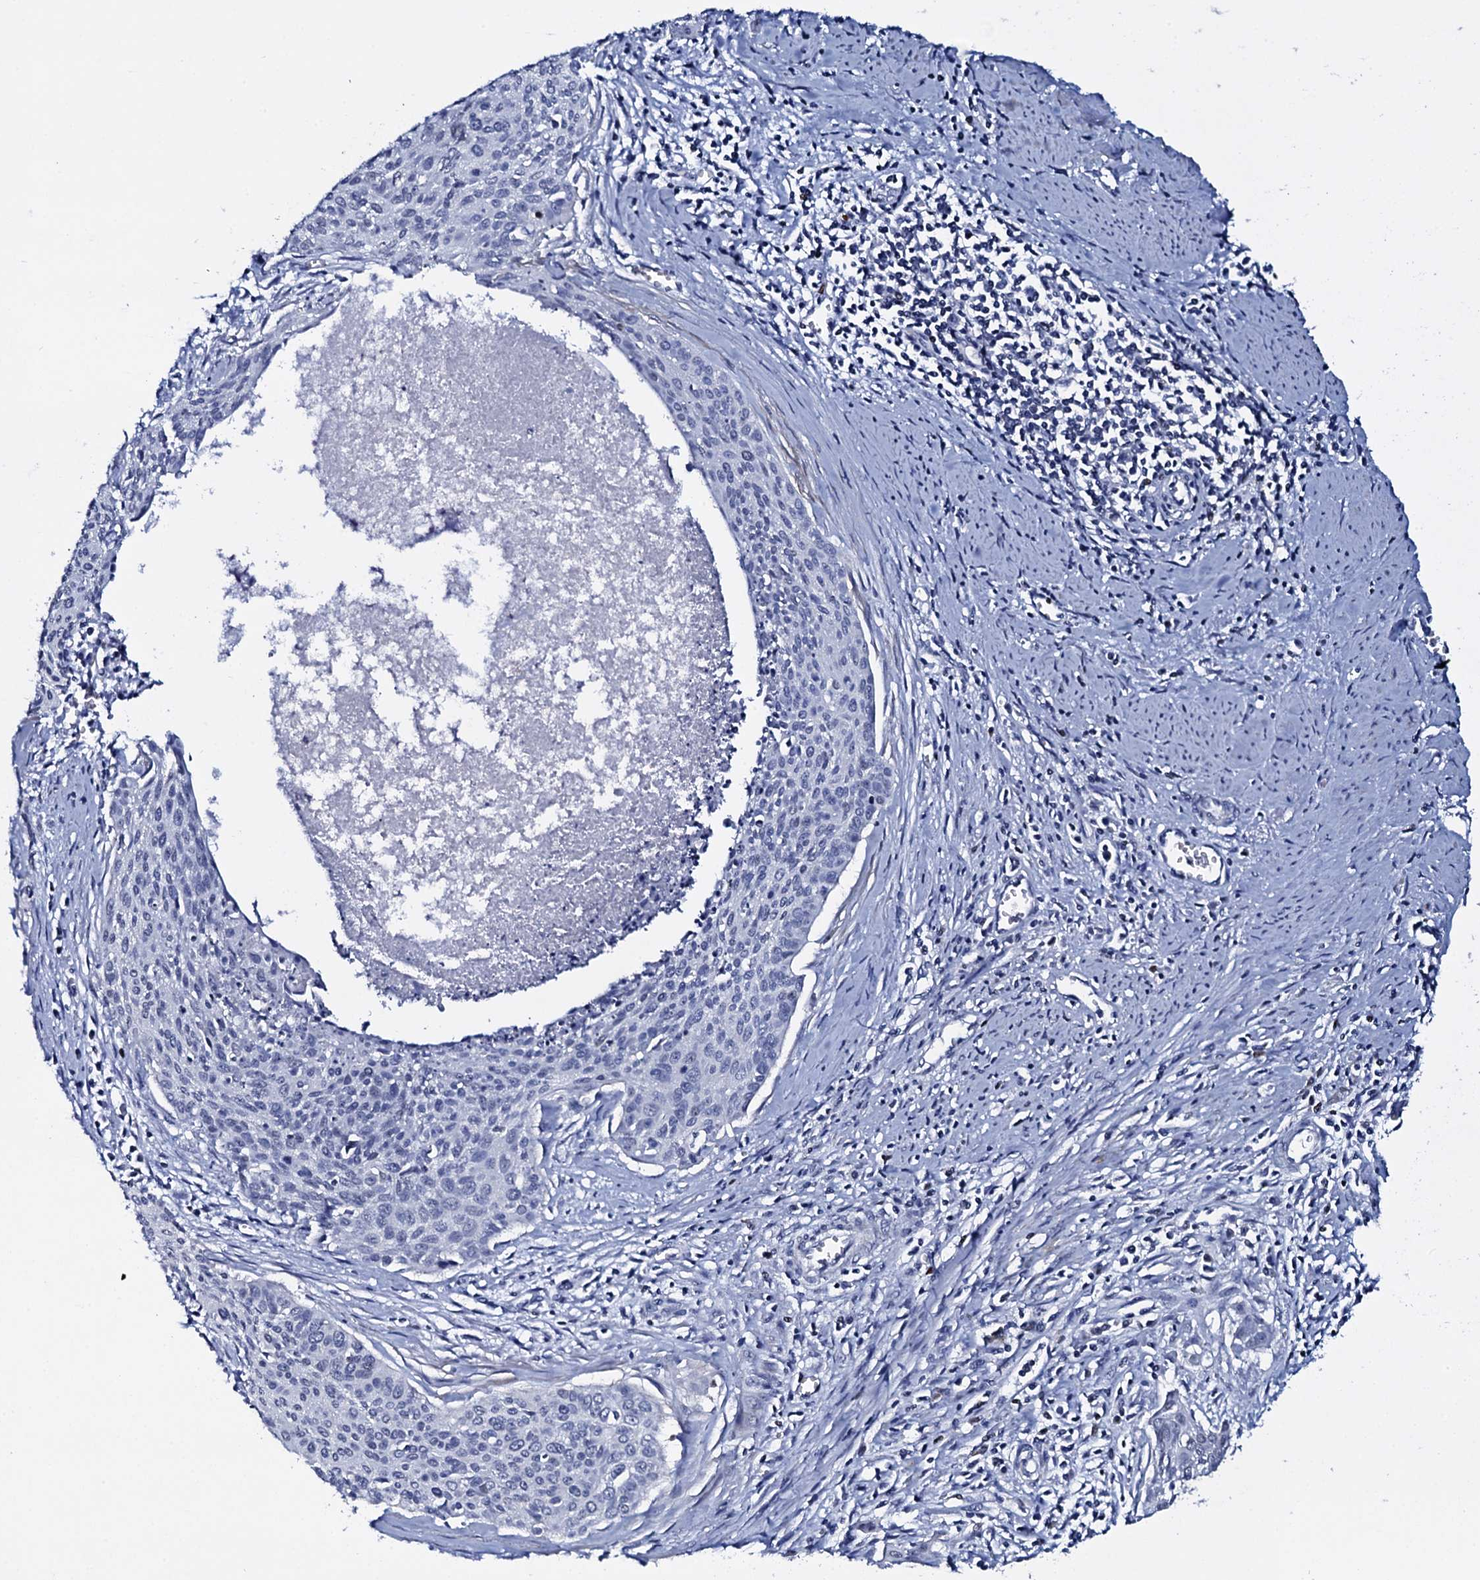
{"staining": {"intensity": "negative", "quantity": "none", "location": "none"}, "tissue": "cervical cancer", "cell_type": "Tumor cells", "image_type": "cancer", "snomed": [{"axis": "morphology", "description": "Squamous cell carcinoma, NOS"}, {"axis": "topography", "description": "Cervix"}], "caption": "Tumor cells show no significant protein expression in cervical squamous cell carcinoma.", "gene": "NPM2", "patient": {"sex": "female", "age": 55}}